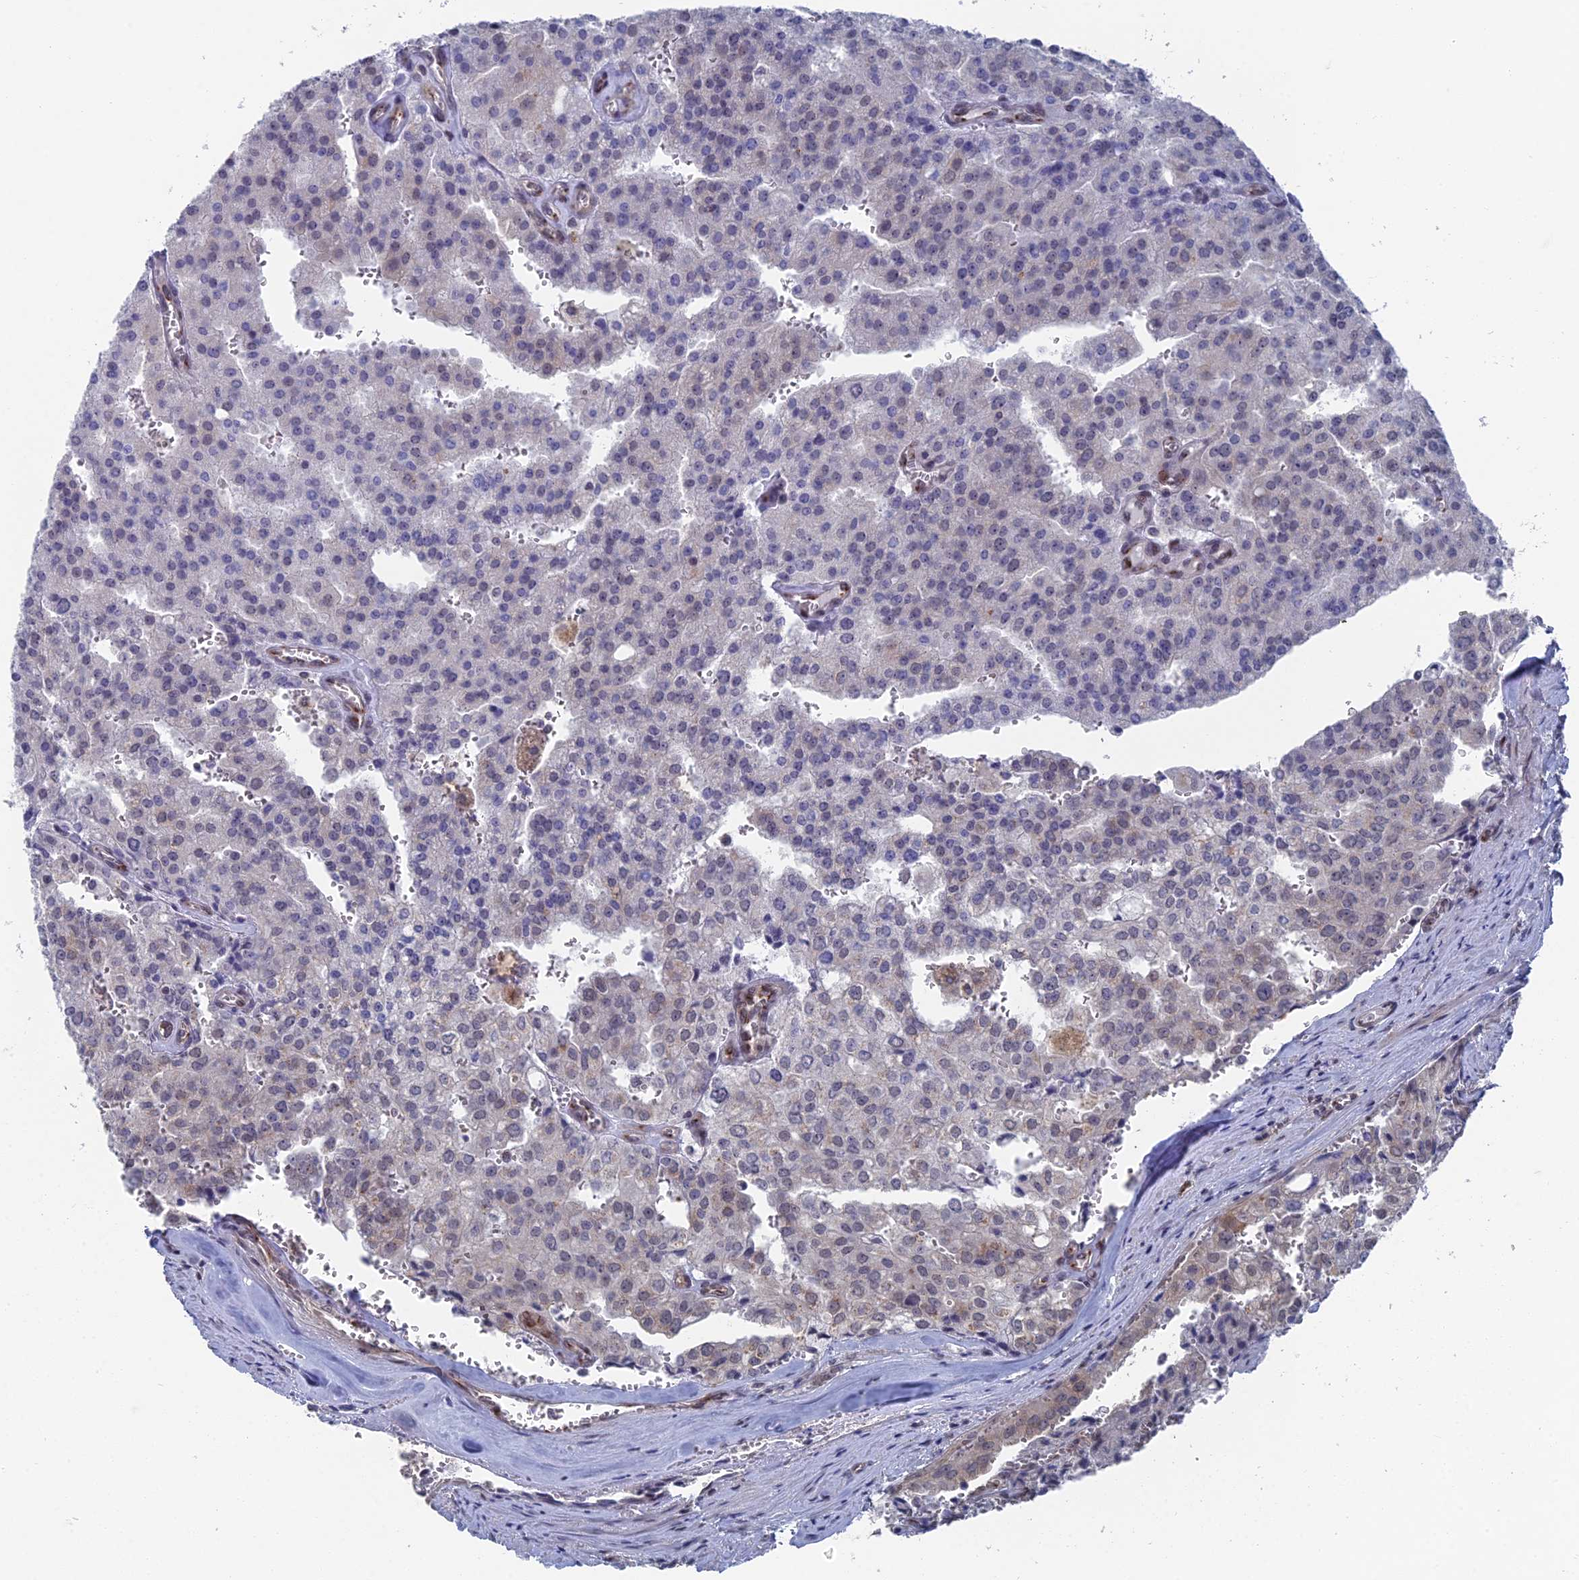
{"staining": {"intensity": "negative", "quantity": "none", "location": "none"}, "tissue": "prostate cancer", "cell_type": "Tumor cells", "image_type": "cancer", "snomed": [{"axis": "morphology", "description": "Adenocarcinoma, High grade"}, {"axis": "topography", "description": "Prostate"}], "caption": "Immunohistochemical staining of high-grade adenocarcinoma (prostate) shows no significant staining in tumor cells. (DAB immunohistochemistry with hematoxylin counter stain).", "gene": "FHIP2A", "patient": {"sex": "male", "age": 68}}